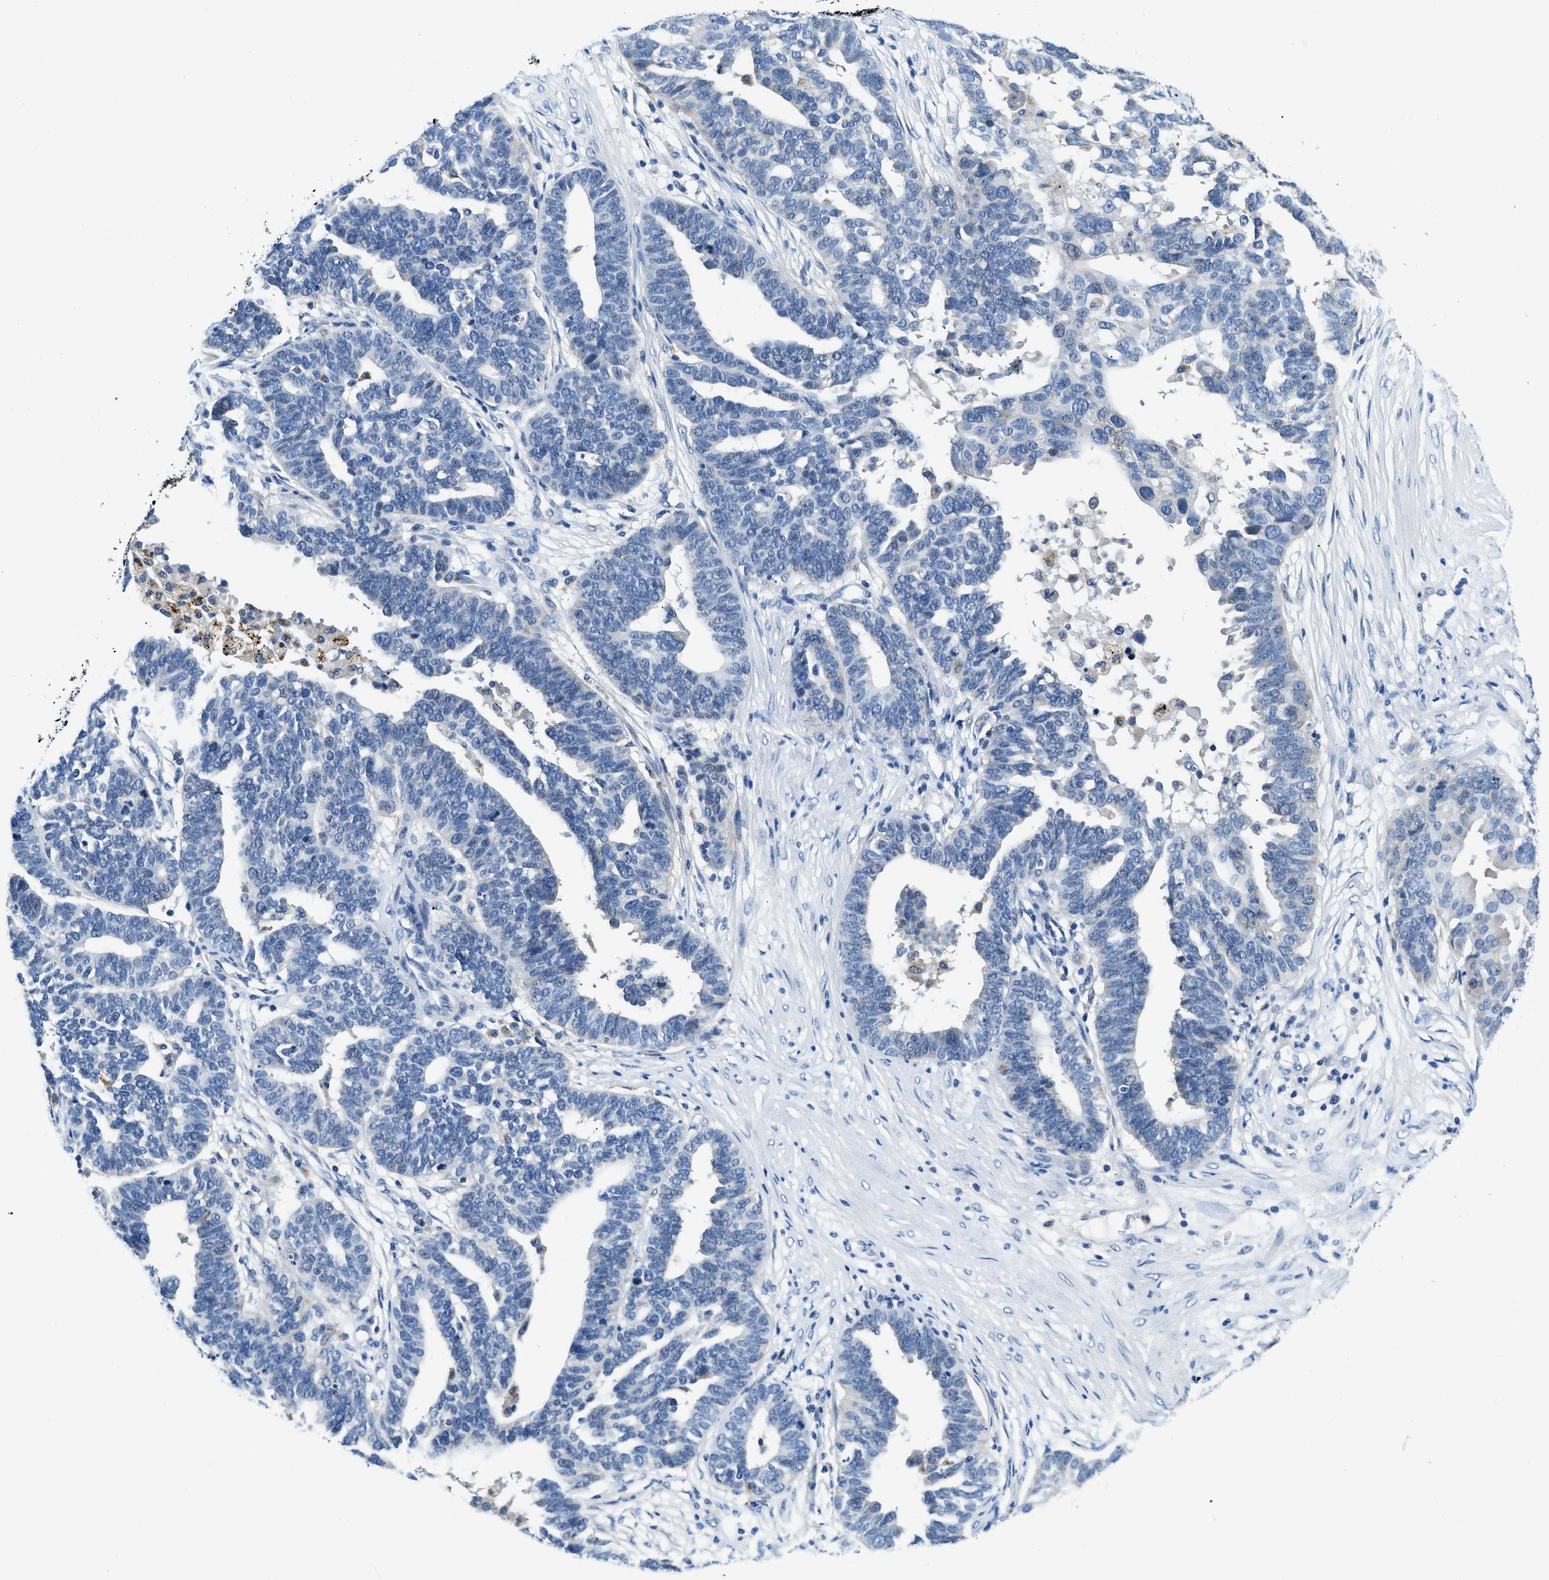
{"staining": {"intensity": "negative", "quantity": "none", "location": "none"}, "tissue": "ovarian cancer", "cell_type": "Tumor cells", "image_type": "cancer", "snomed": [{"axis": "morphology", "description": "Cystadenocarcinoma, serous, NOS"}, {"axis": "topography", "description": "Ovary"}], "caption": "There is no significant expression in tumor cells of ovarian cancer (serous cystadenocarcinoma).", "gene": "ADGRE3", "patient": {"sex": "female", "age": 59}}